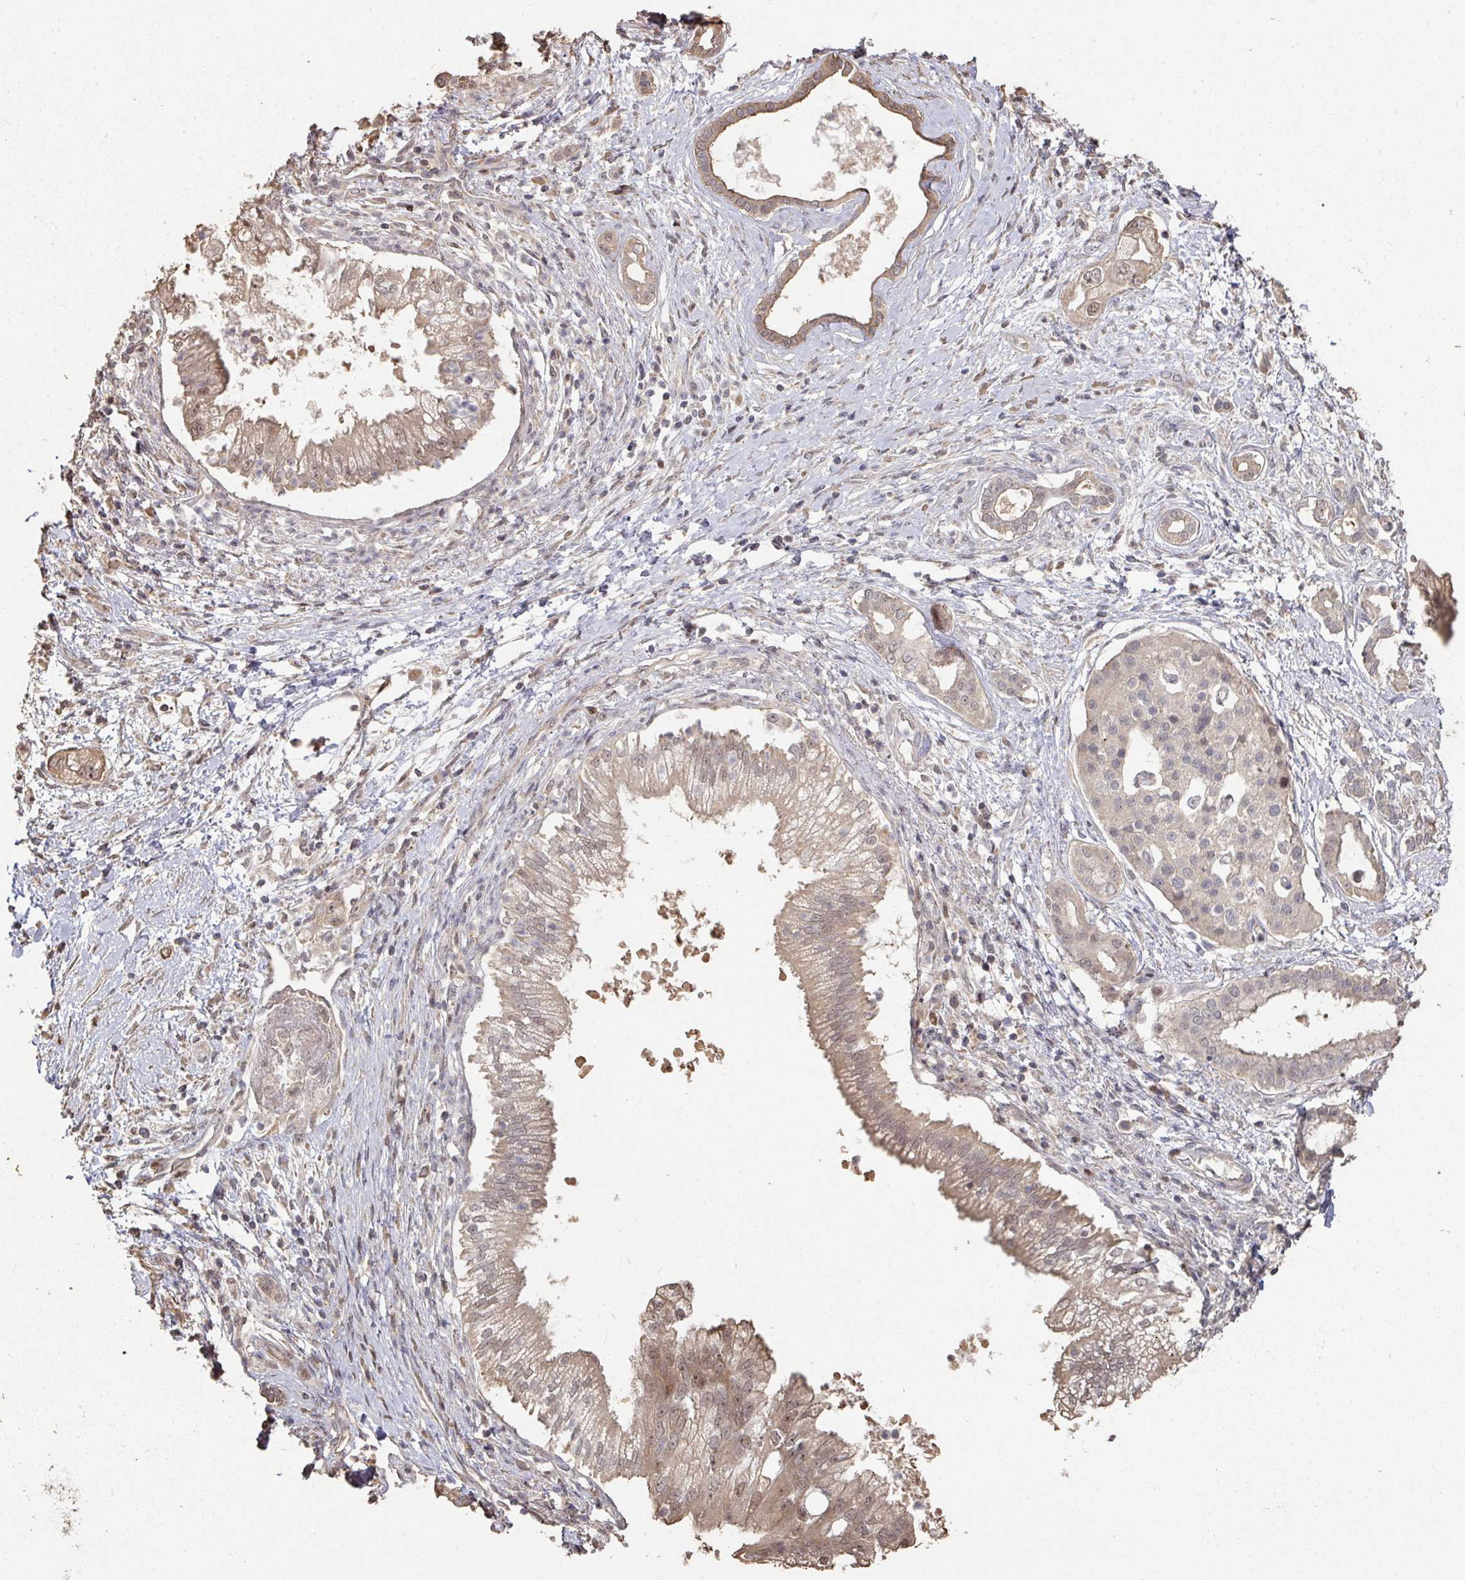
{"staining": {"intensity": "weak", "quantity": ">75%", "location": "cytoplasmic/membranous,nuclear"}, "tissue": "pancreatic cancer", "cell_type": "Tumor cells", "image_type": "cancer", "snomed": [{"axis": "morphology", "description": "Adenocarcinoma, NOS"}, {"axis": "topography", "description": "Pancreas"}], "caption": "IHC of human adenocarcinoma (pancreatic) reveals low levels of weak cytoplasmic/membranous and nuclear positivity in approximately >75% of tumor cells.", "gene": "CA7", "patient": {"sex": "male", "age": 70}}